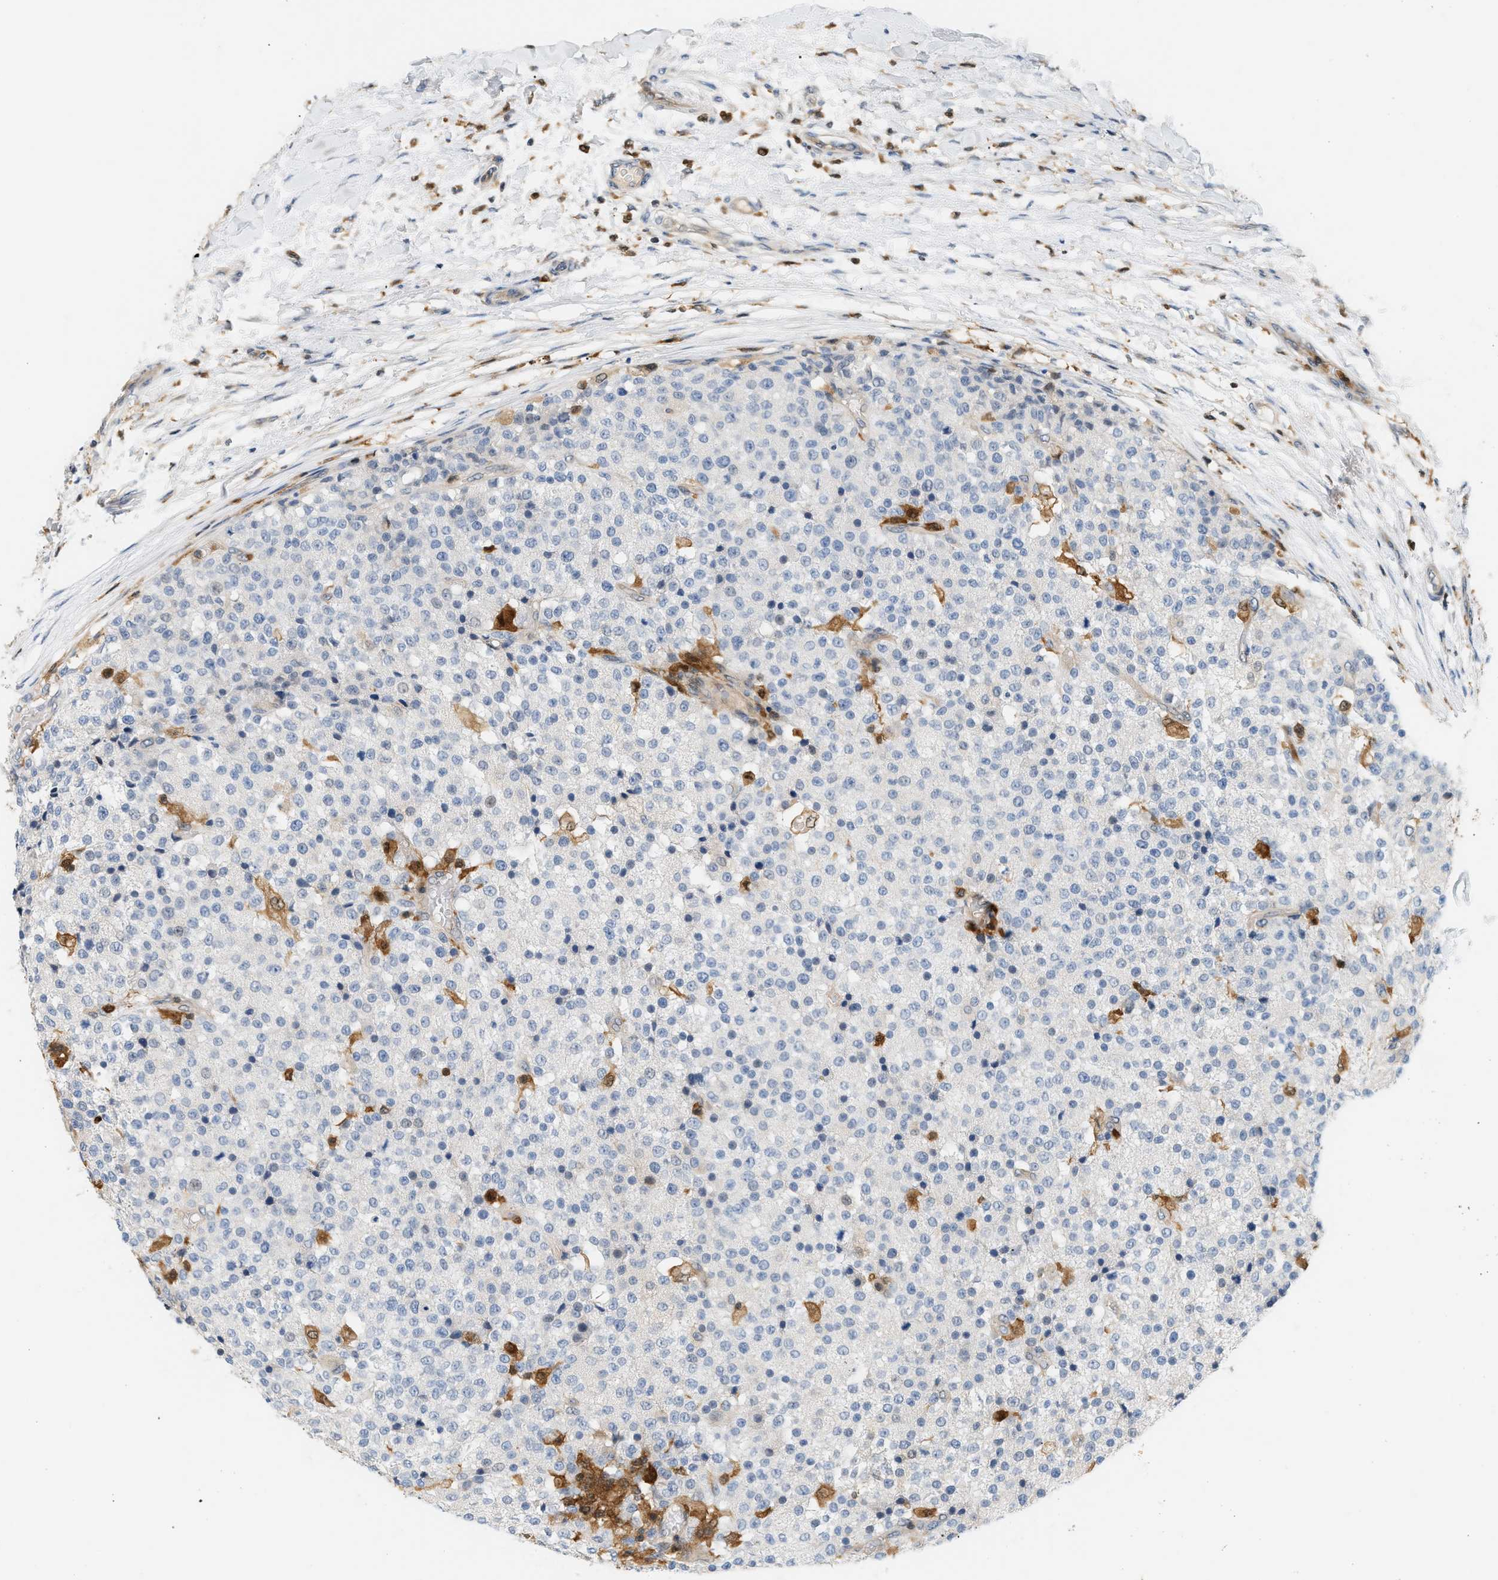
{"staining": {"intensity": "negative", "quantity": "none", "location": "none"}, "tissue": "testis cancer", "cell_type": "Tumor cells", "image_type": "cancer", "snomed": [{"axis": "morphology", "description": "Seminoma, NOS"}, {"axis": "topography", "description": "Testis"}], "caption": "Immunohistochemistry (IHC) image of neoplastic tissue: human testis seminoma stained with DAB (3,3'-diaminobenzidine) exhibits no significant protein positivity in tumor cells.", "gene": "PYCARD", "patient": {"sex": "male", "age": 59}}